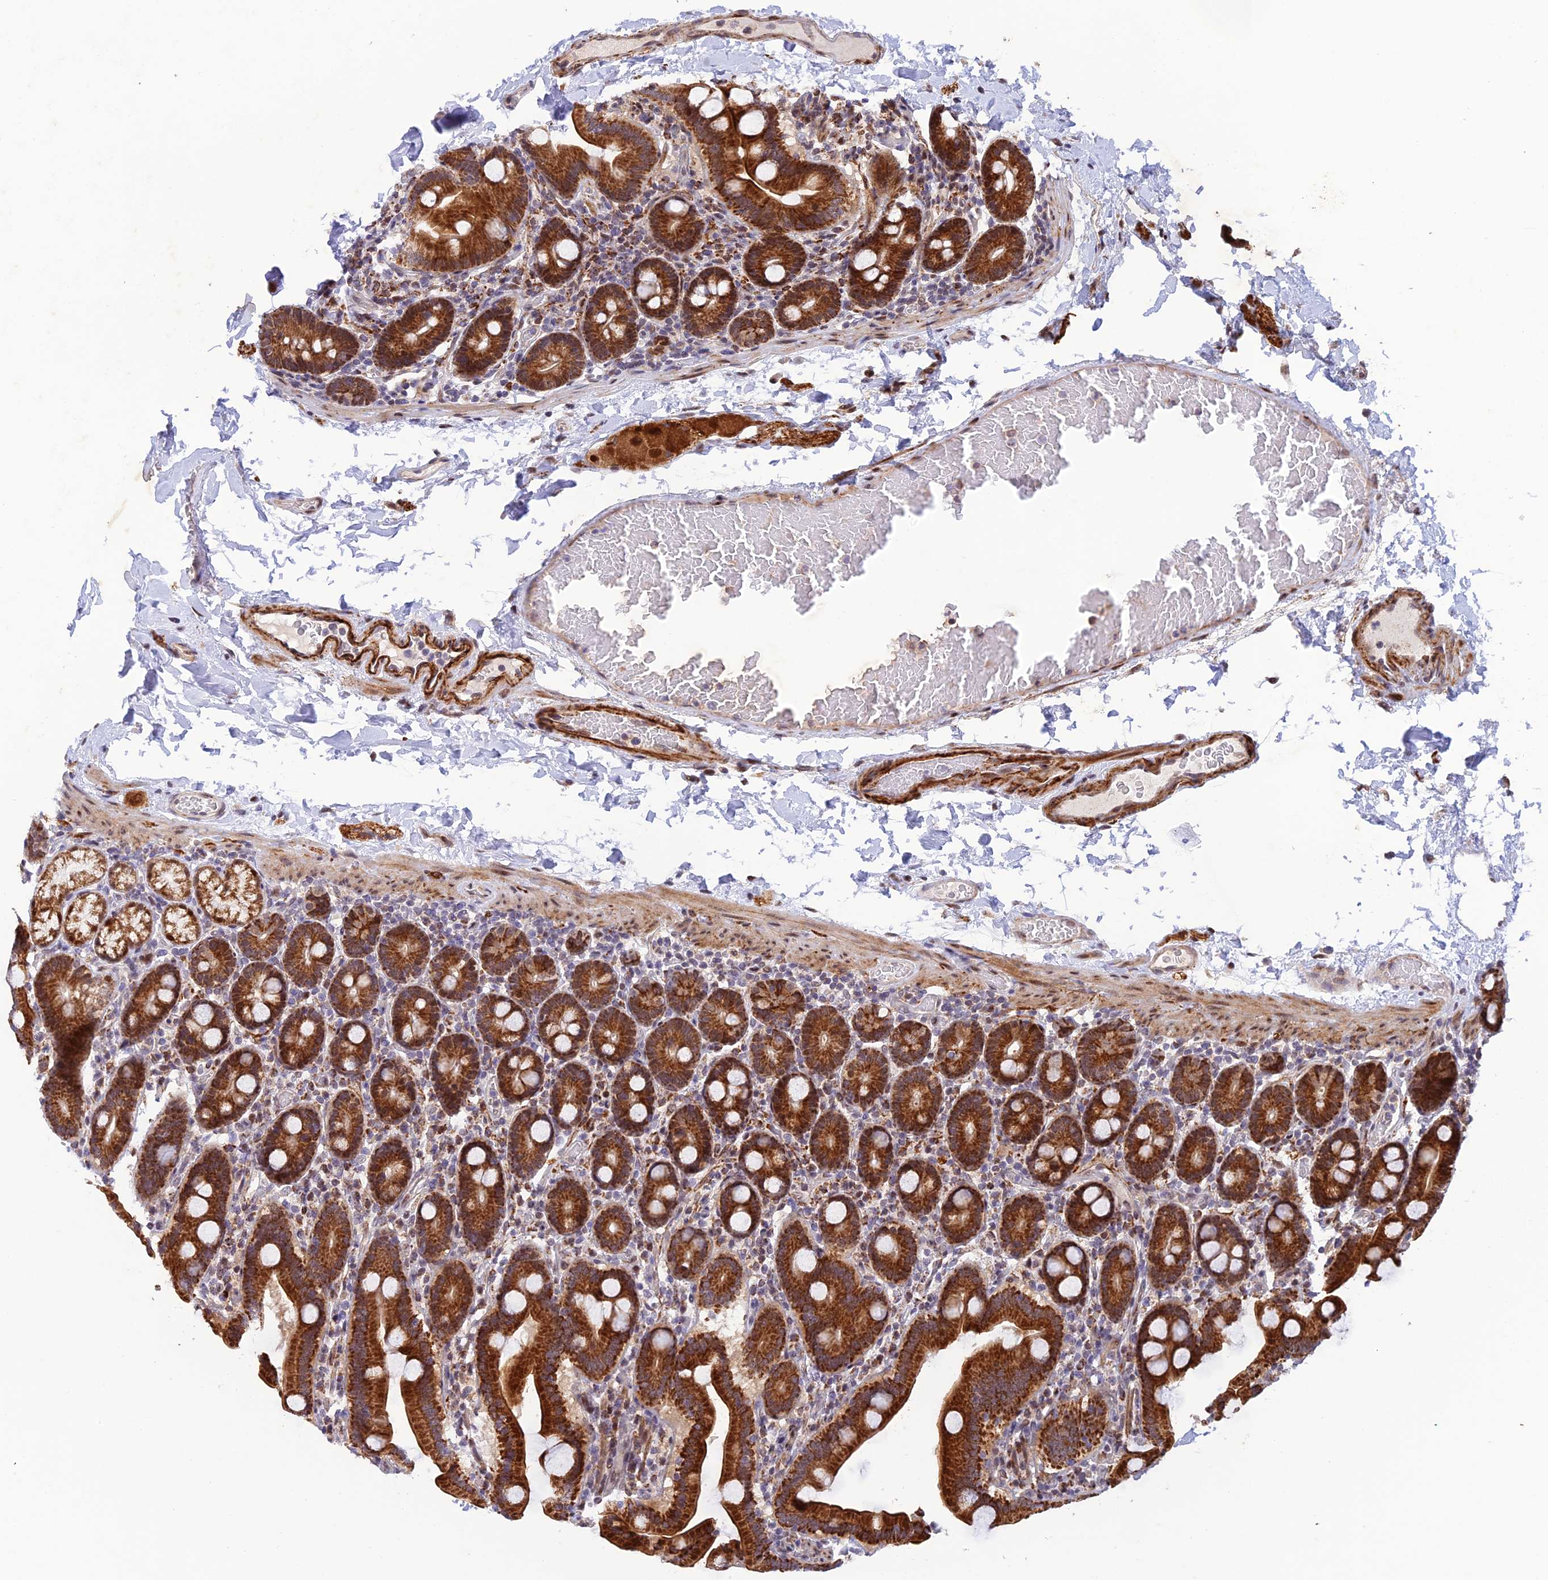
{"staining": {"intensity": "strong", "quantity": ">75%", "location": "cytoplasmic/membranous"}, "tissue": "duodenum", "cell_type": "Glandular cells", "image_type": "normal", "snomed": [{"axis": "morphology", "description": "Normal tissue, NOS"}, {"axis": "topography", "description": "Duodenum"}], "caption": "Glandular cells exhibit strong cytoplasmic/membranous staining in about >75% of cells in normal duodenum.", "gene": "WDR55", "patient": {"sex": "male", "age": 55}}